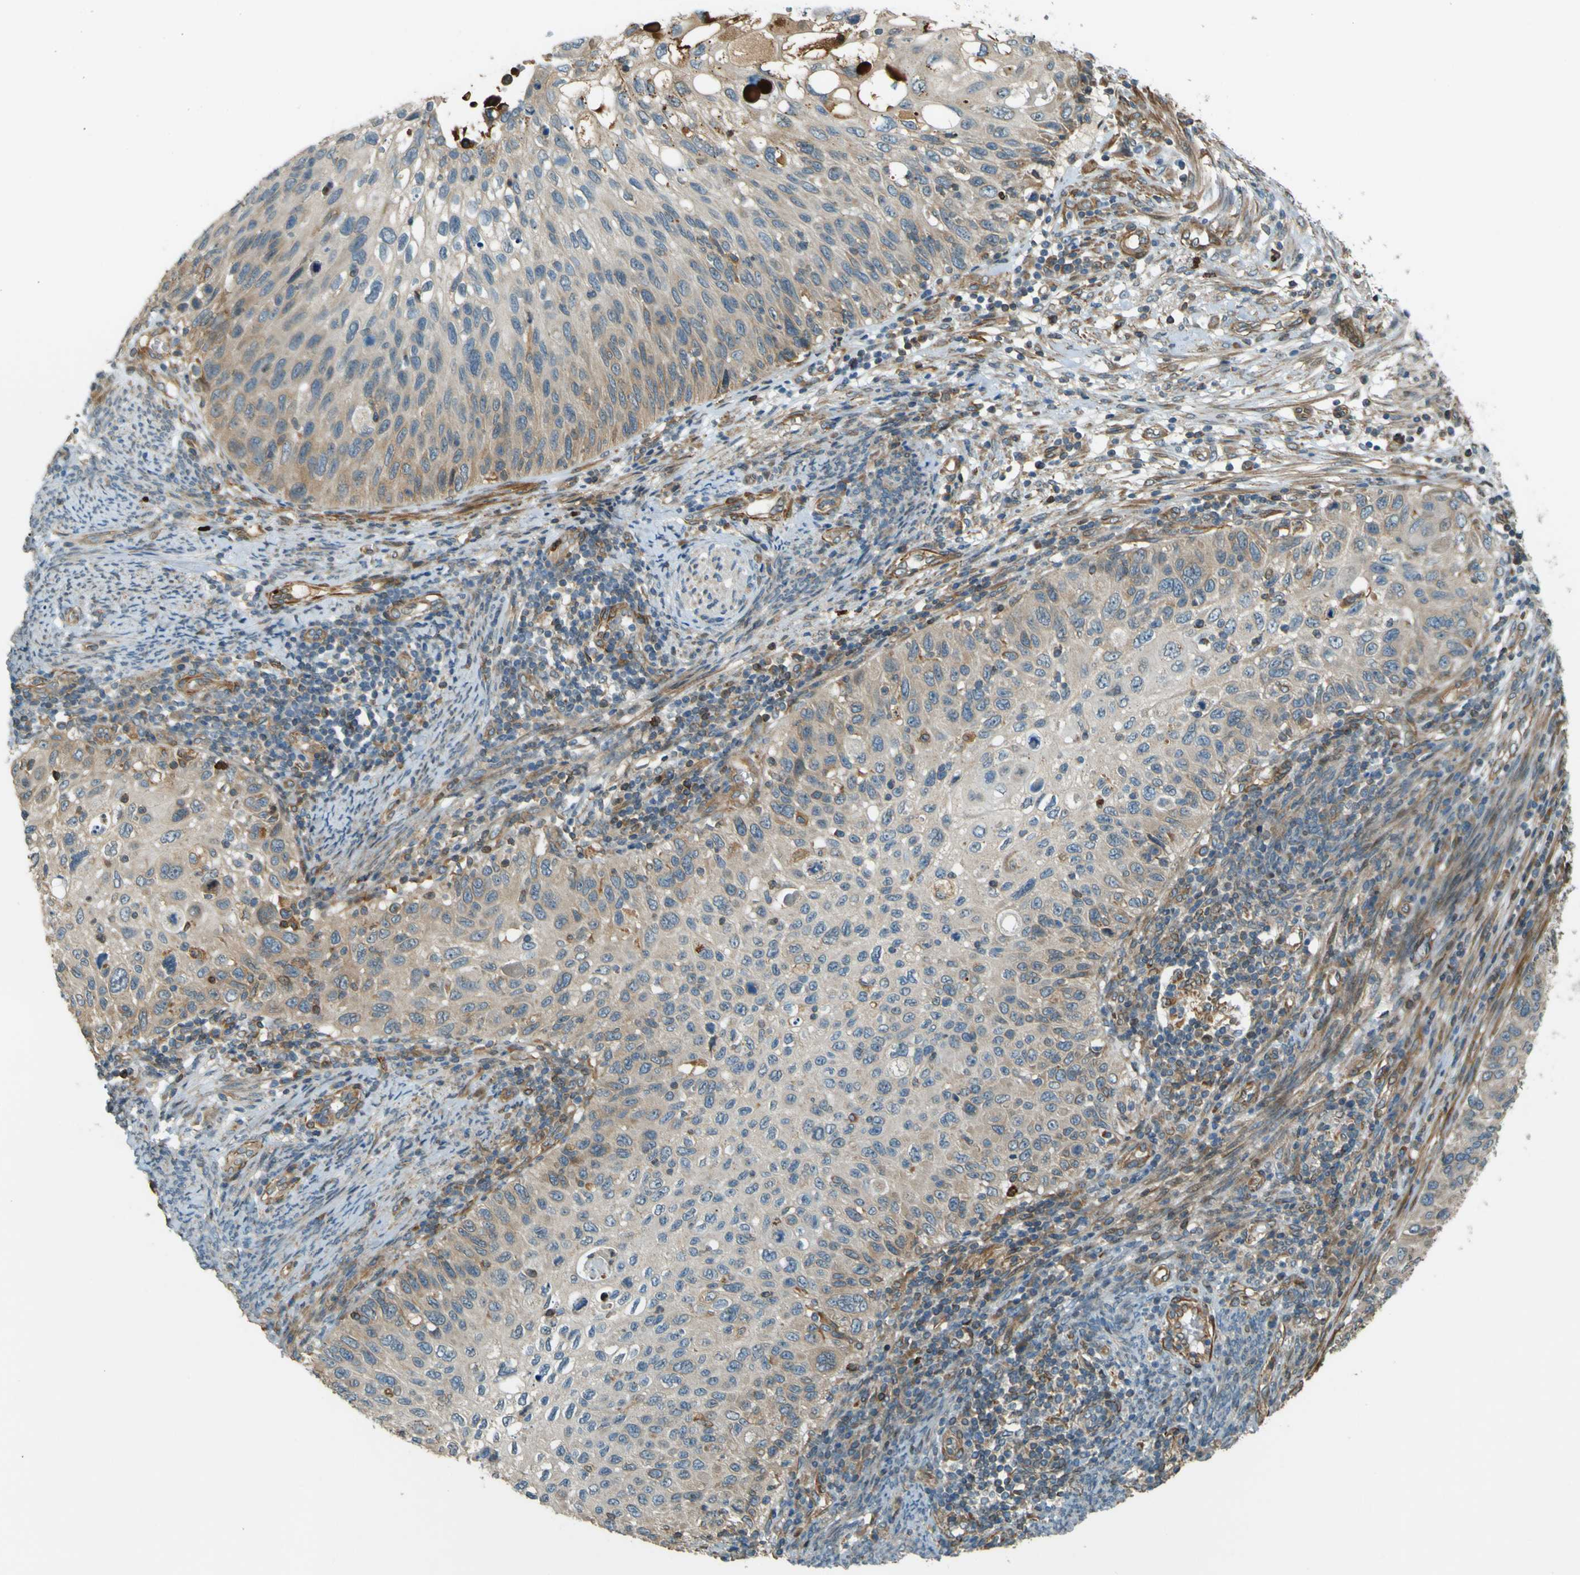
{"staining": {"intensity": "weak", "quantity": ">75%", "location": "cytoplasmic/membranous"}, "tissue": "cervical cancer", "cell_type": "Tumor cells", "image_type": "cancer", "snomed": [{"axis": "morphology", "description": "Squamous cell carcinoma, NOS"}, {"axis": "topography", "description": "Cervix"}], "caption": "Protein expression analysis of squamous cell carcinoma (cervical) demonstrates weak cytoplasmic/membranous staining in about >75% of tumor cells.", "gene": "LPCAT1", "patient": {"sex": "female", "age": 70}}